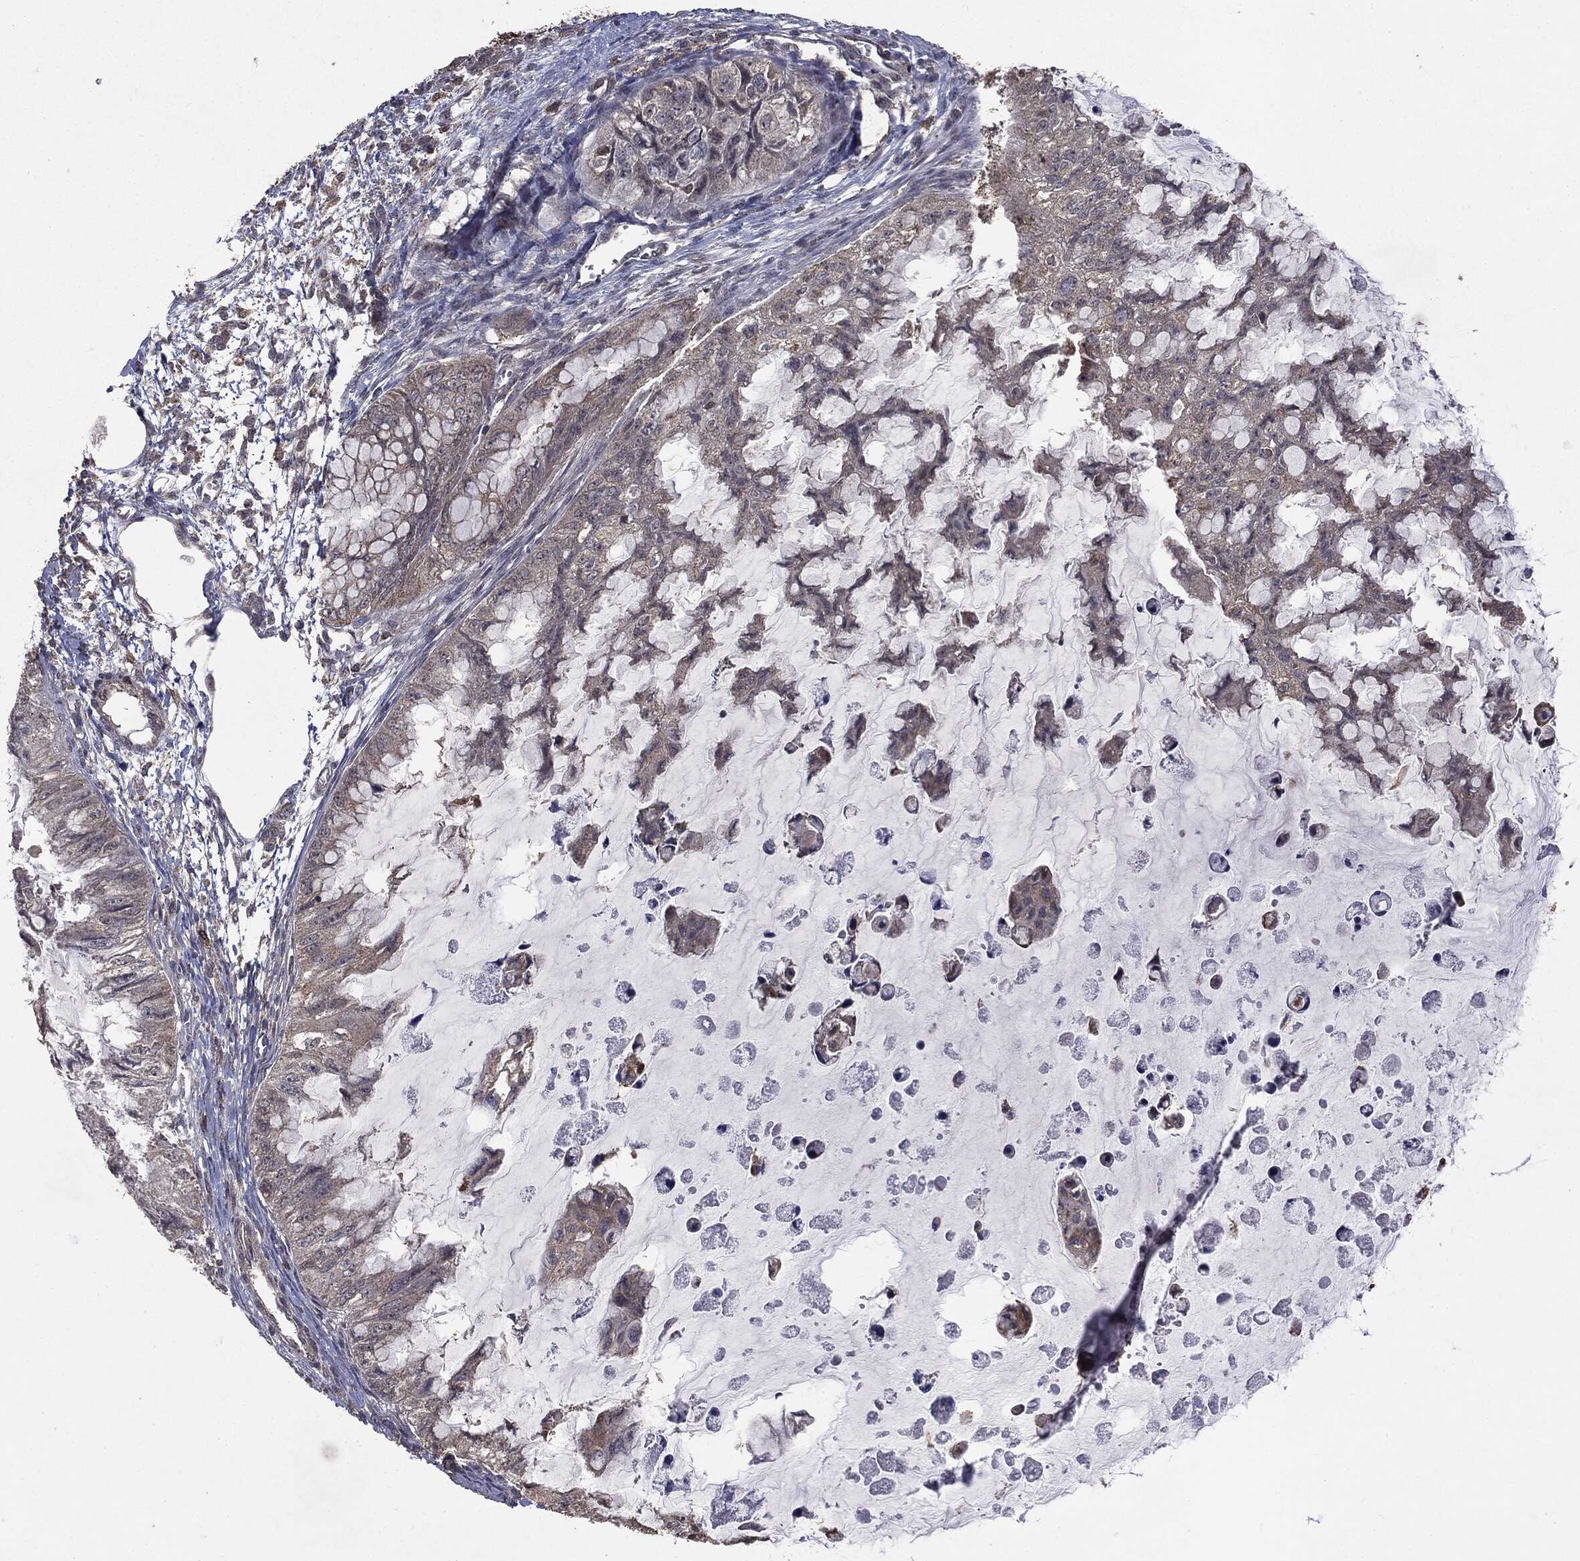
{"staining": {"intensity": "negative", "quantity": "none", "location": "none"}, "tissue": "ovarian cancer", "cell_type": "Tumor cells", "image_type": "cancer", "snomed": [{"axis": "morphology", "description": "Cystadenocarcinoma, mucinous, NOS"}, {"axis": "topography", "description": "Ovary"}], "caption": "Immunohistochemistry (IHC) micrograph of mucinous cystadenocarcinoma (ovarian) stained for a protein (brown), which demonstrates no positivity in tumor cells.", "gene": "PTEN", "patient": {"sex": "female", "age": 72}}